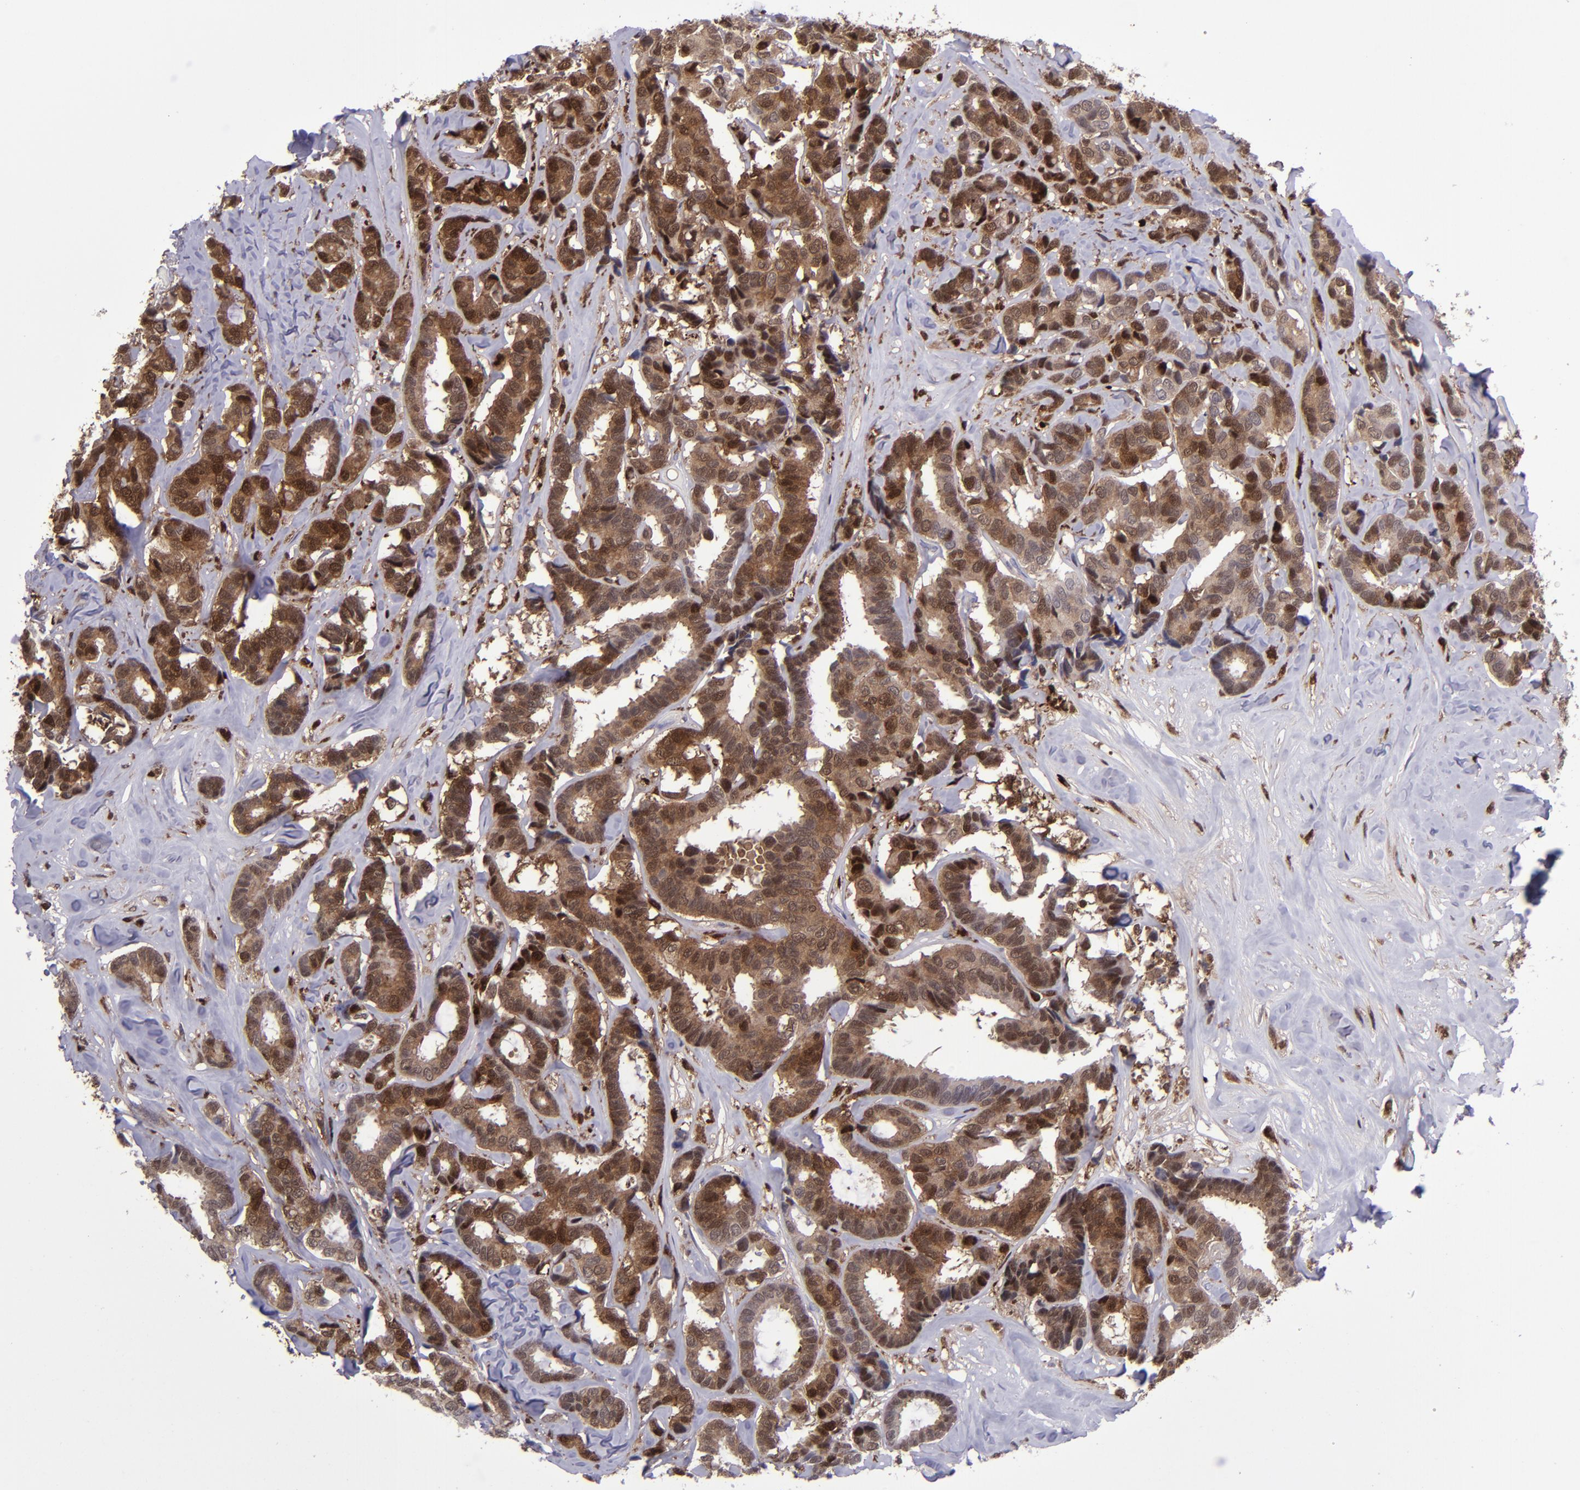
{"staining": {"intensity": "strong", "quantity": ">75%", "location": "cytoplasmic/membranous,nuclear"}, "tissue": "breast cancer", "cell_type": "Tumor cells", "image_type": "cancer", "snomed": [{"axis": "morphology", "description": "Duct carcinoma"}, {"axis": "topography", "description": "Breast"}], "caption": "IHC (DAB) staining of breast cancer (intraductal carcinoma) reveals strong cytoplasmic/membranous and nuclear protein staining in approximately >75% of tumor cells.", "gene": "TYMP", "patient": {"sex": "female", "age": 87}}